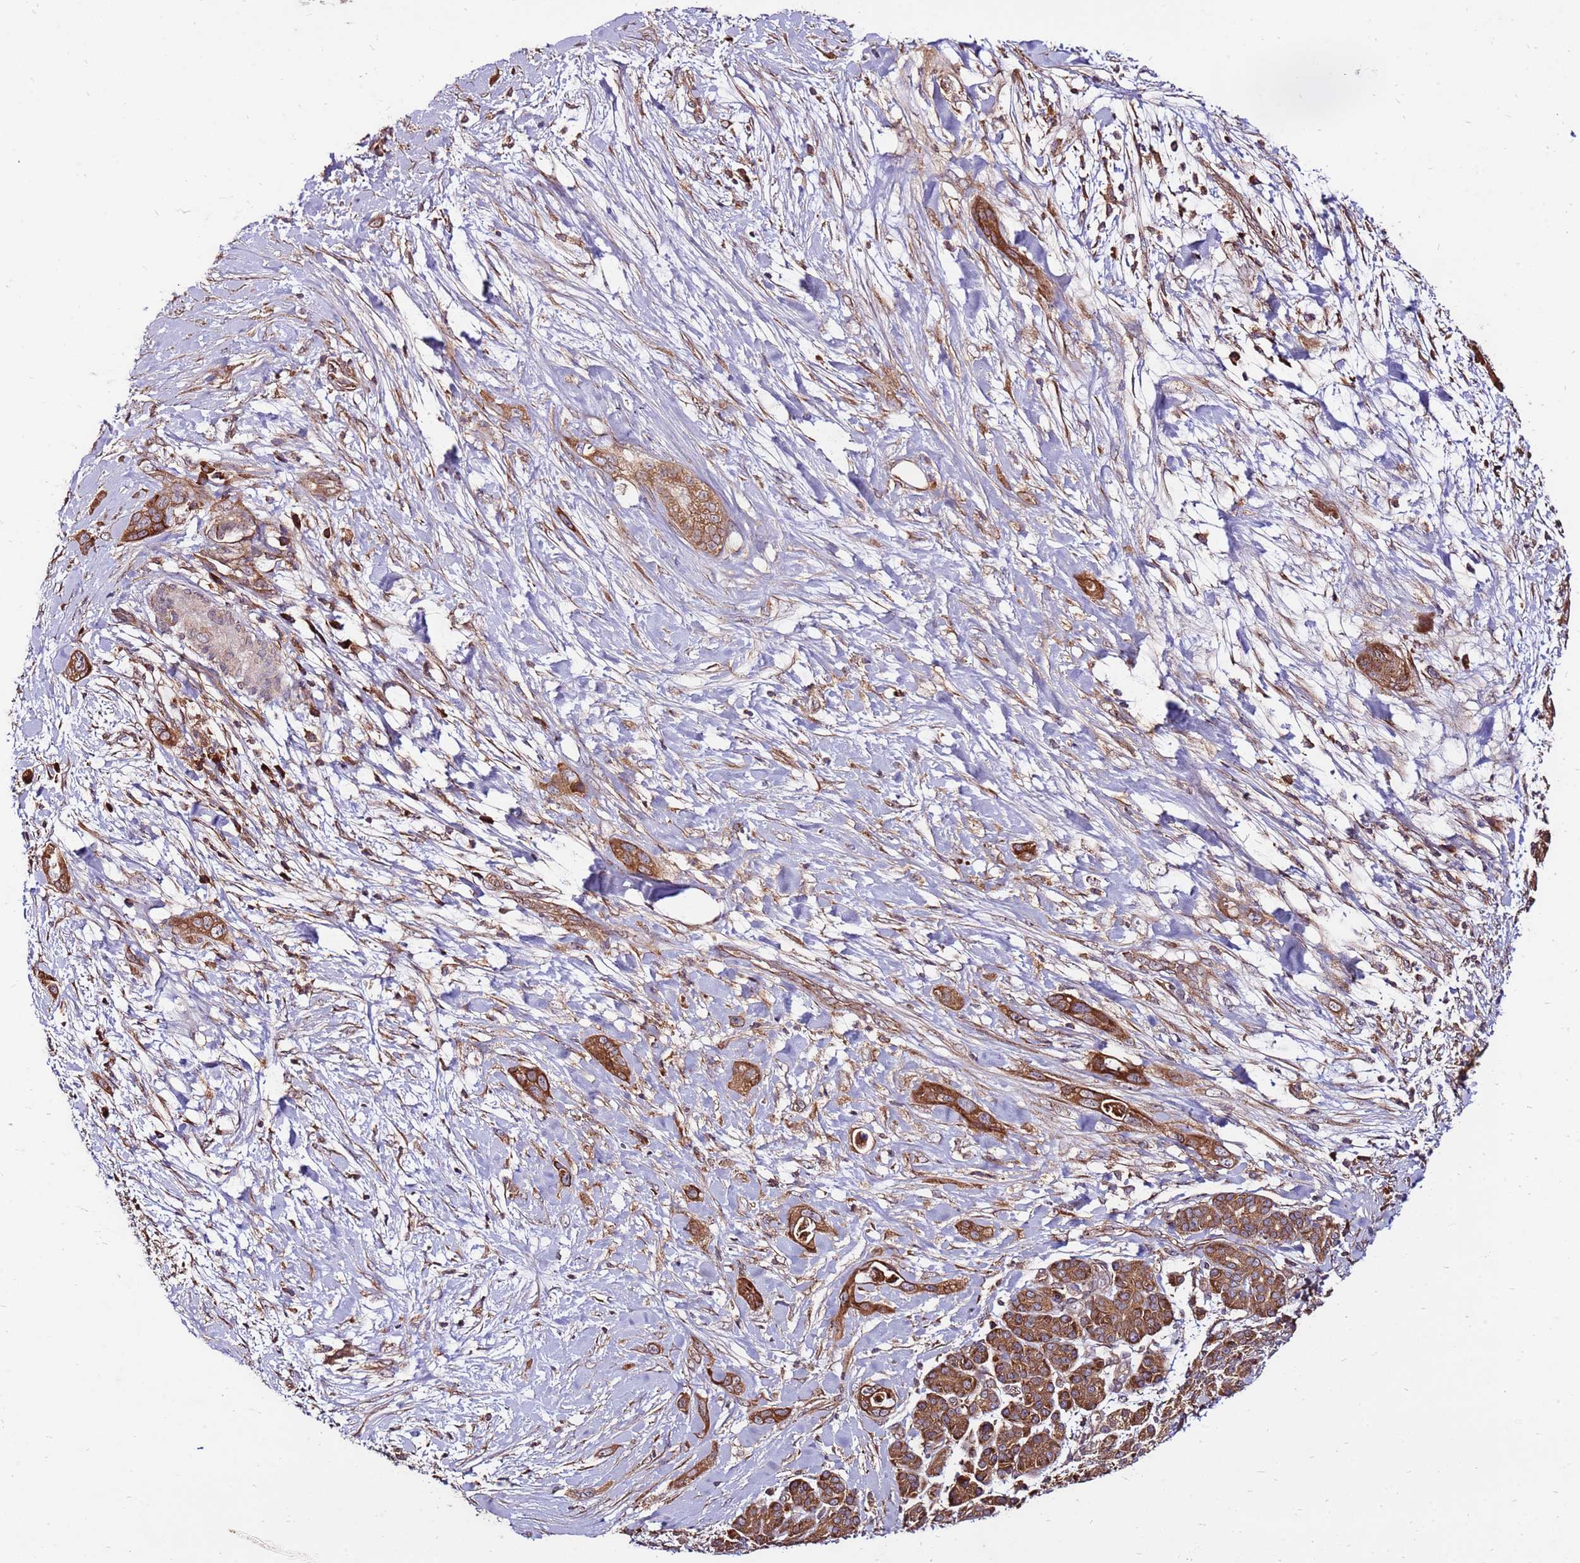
{"staining": {"intensity": "strong", "quantity": ">75%", "location": "cytoplasmic/membranous"}, "tissue": "pancreatic cancer", "cell_type": "Tumor cells", "image_type": "cancer", "snomed": [{"axis": "morphology", "description": "Adenocarcinoma, NOS"}, {"axis": "topography", "description": "Pancreas"}], "caption": "Pancreatic adenocarcinoma tissue displays strong cytoplasmic/membranous expression in approximately >75% of tumor cells The staining was performed using DAB (3,3'-diaminobenzidine) to visualize the protein expression in brown, while the nuclei were stained in blue with hematoxylin (Magnification: 20x).", "gene": "SLC44A5", "patient": {"sex": "male", "age": 59}}